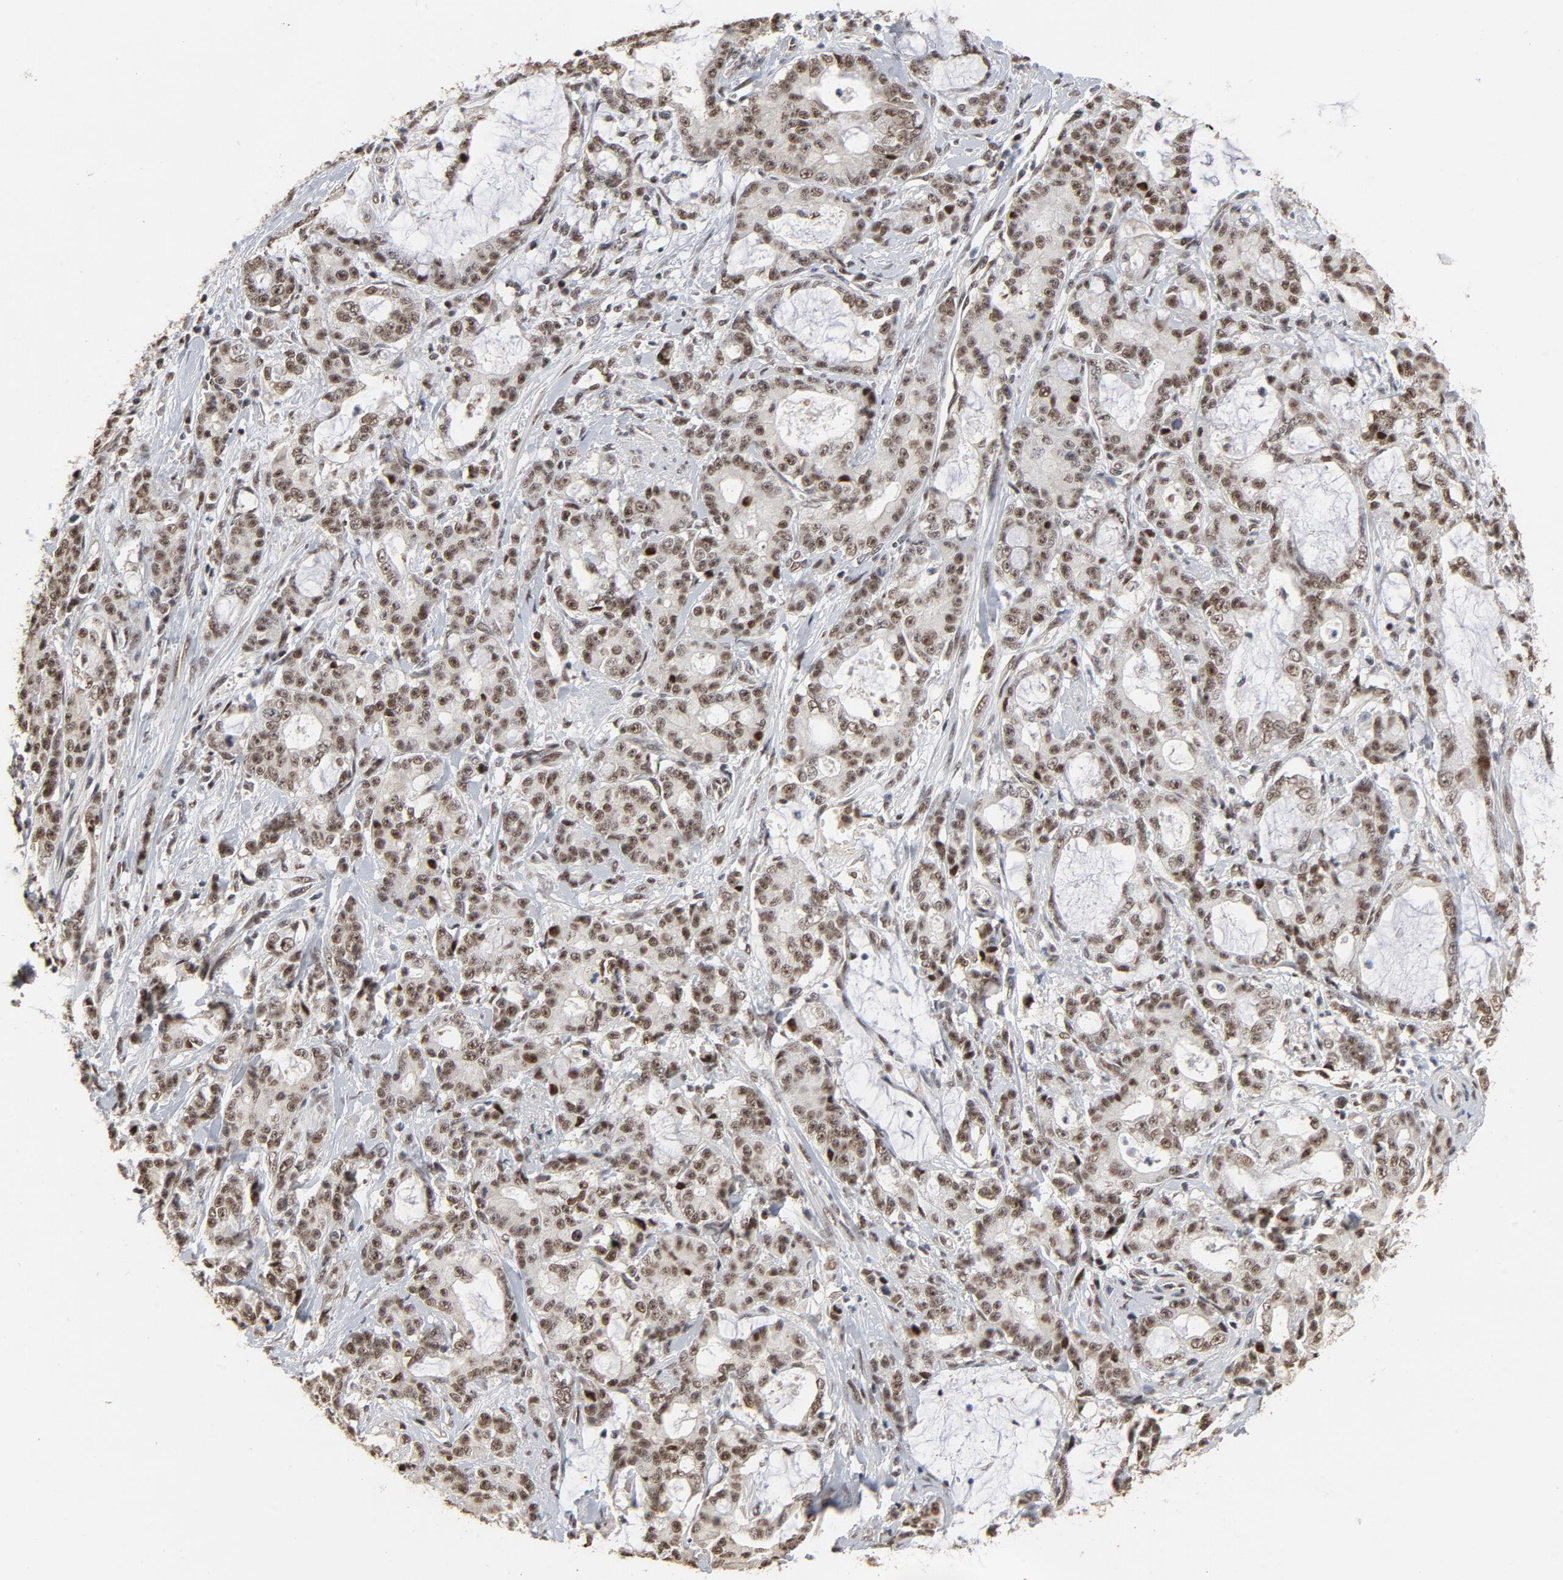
{"staining": {"intensity": "moderate", "quantity": ">75%", "location": "nuclear"}, "tissue": "pancreatic cancer", "cell_type": "Tumor cells", "image_type": "cancer", "snomed": [{"axis": "morphology", "description": "Adenocarcinoma, NOS"}, {"axis": "topography", "description": "Pancreas"}], "caption": "This image demonstrates immunohistochemistry (IHC) staining of pancreatic adenocarcinoma, with medium moderate nuclear staining in about >75% of tumor cells.", "gene": "TP53RK", "patient": {"sex": "female", "age": 73}}